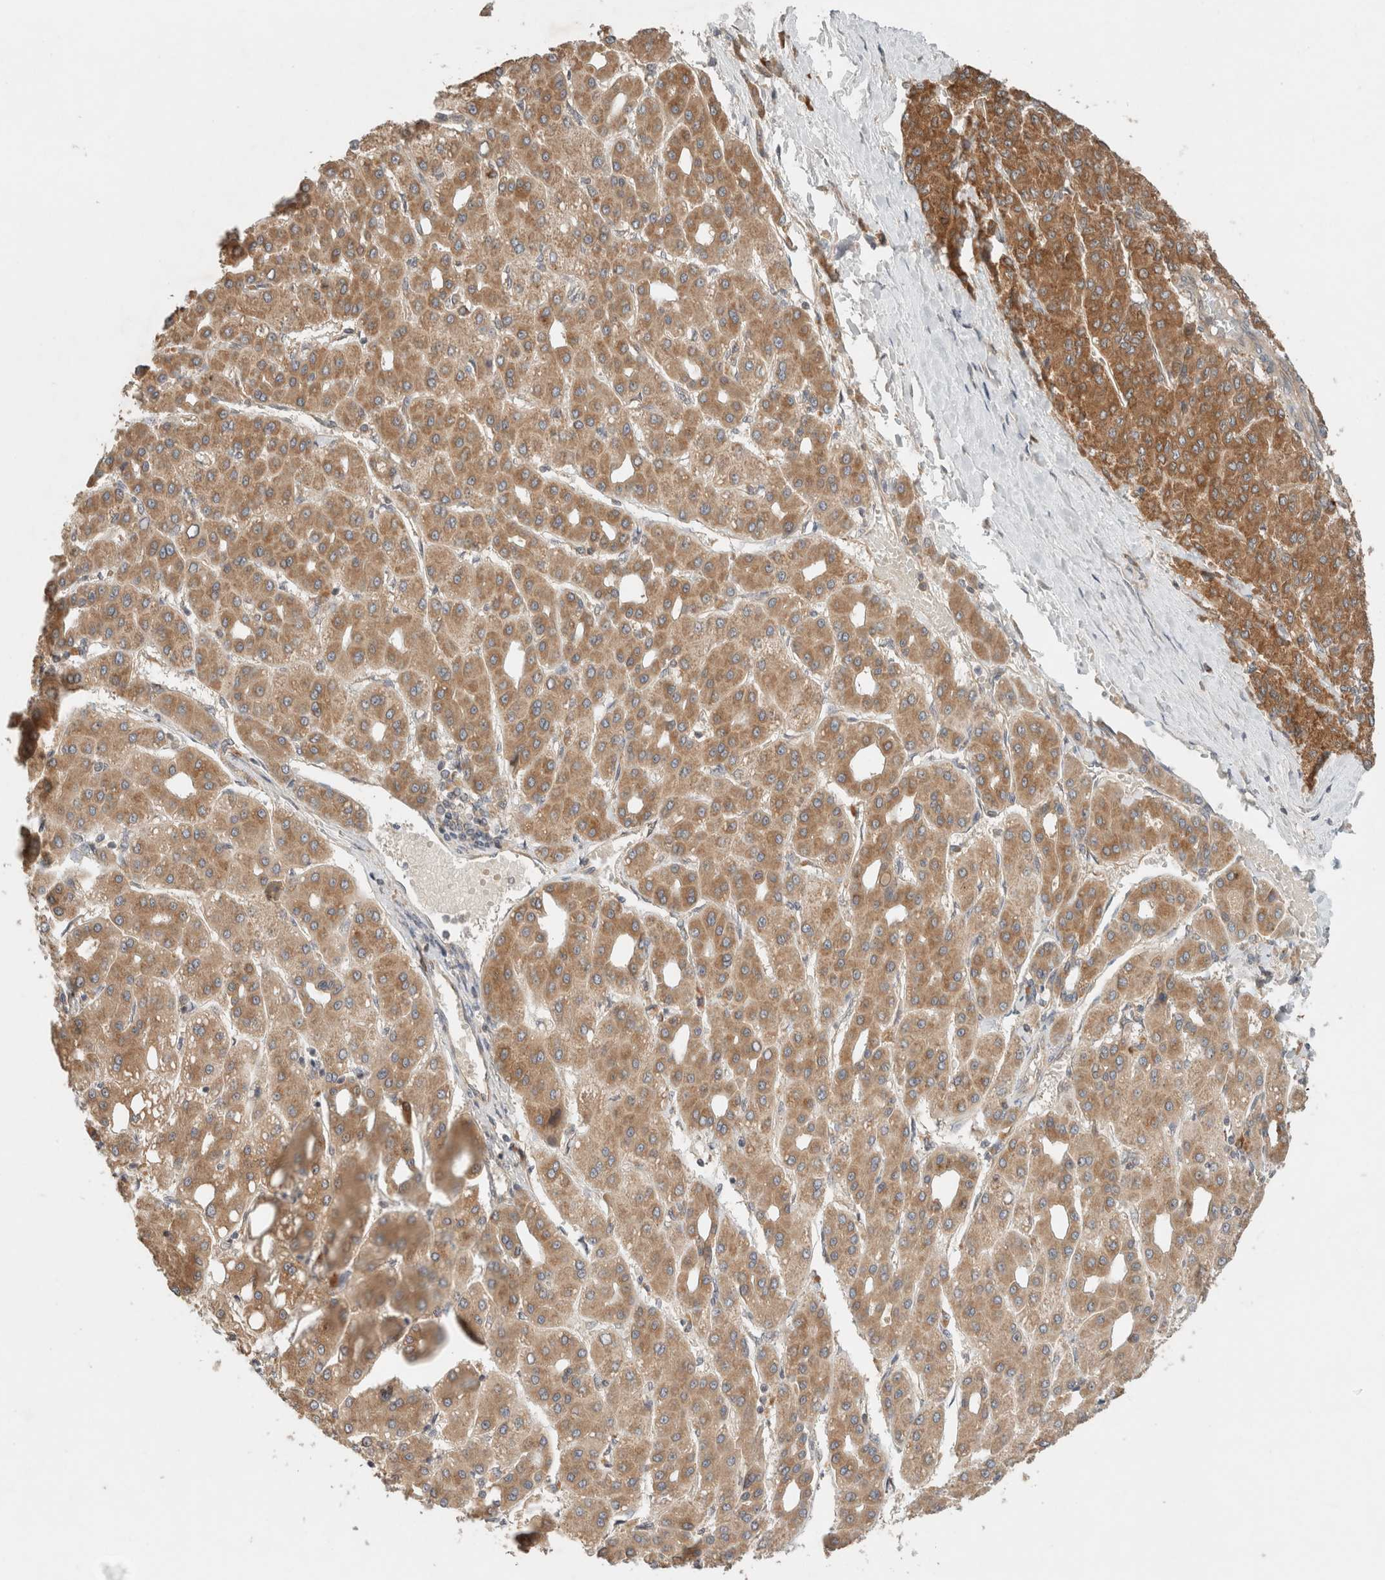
{"staining": {"intensity": "moderate", "quantity": ">75%", "location": "cytoplasmic/membranous"}, "tissue": "liver cancer", "cell_type": "Tumor cells", "image_type": "cancer", "snomed": [{"axis": "morphology", "description": "Carcinoma, Hepatocellular, NOS"}, {"axis": "topography", "description": "Liver"}], "caption": "Protein staining of liver cancer tissue demonstrates moderate cytoplasmic/membranous expression in approximately >75% of tumor cells.", "gene": "ARFGEF2", "patient": {"sex": "male", "age": 65}}